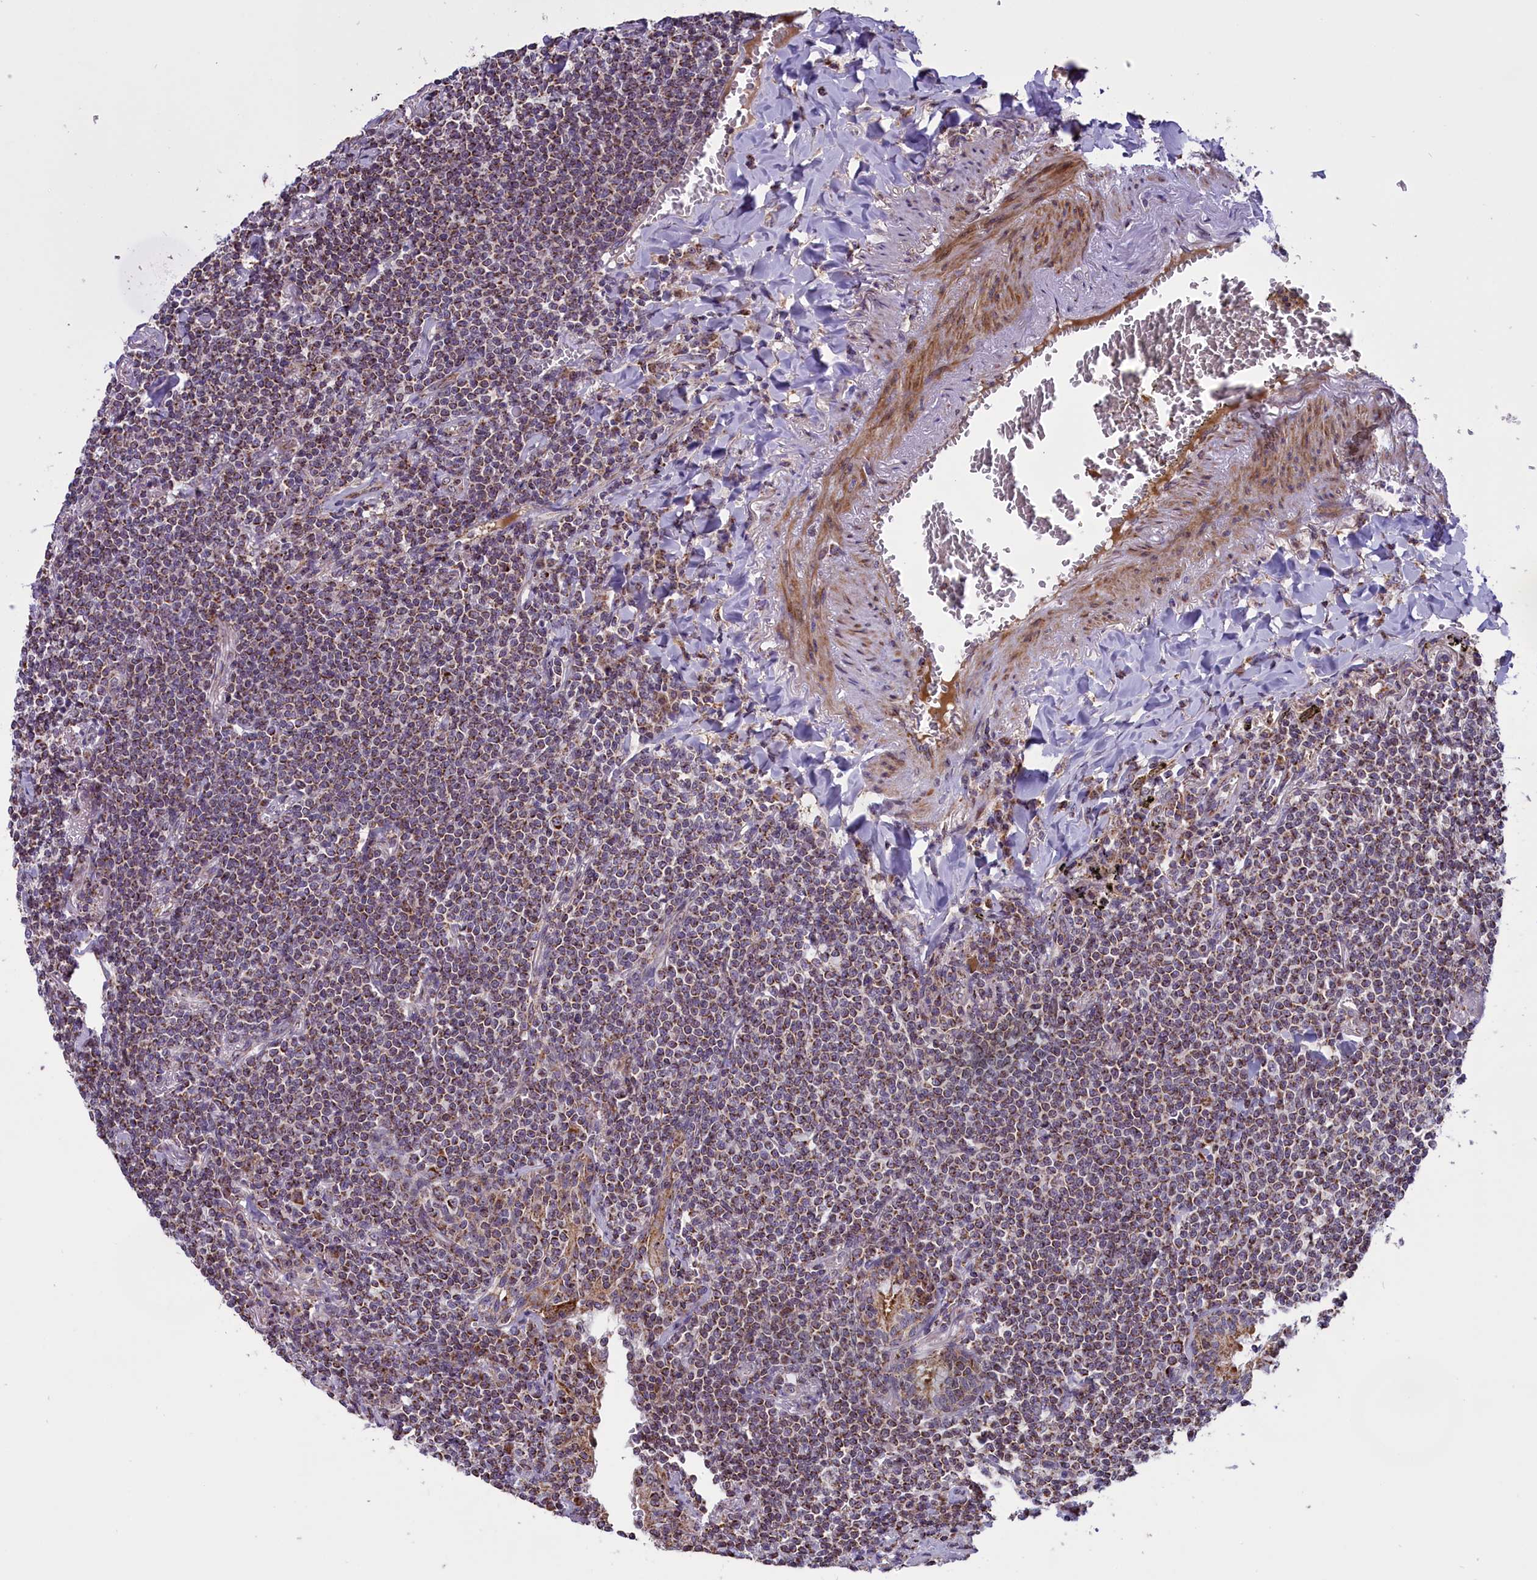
{"staining": {"intensity": "moderate", "quantity": ">75%", "location": "cytoplasmic/membranous"}, "tissue": "lymphoma", "cell_type": "Tumor cells", "image_type": "cancer", "snomed": [{"axis": "morphology", "description": "Malignant lymphoma, non-Hodgkin's type, Low grade"}, {"axis": "topography", "description": "Lung"}], "caption": "A micrograph showing moderate cytoplasmic/membranous positivity in approximately >75% of tumor cells in lymphoma, as visualized by brown immunohistochemical staining.", "gene": "GLRX5", "patient": {"sex": "female", "age": 71}}